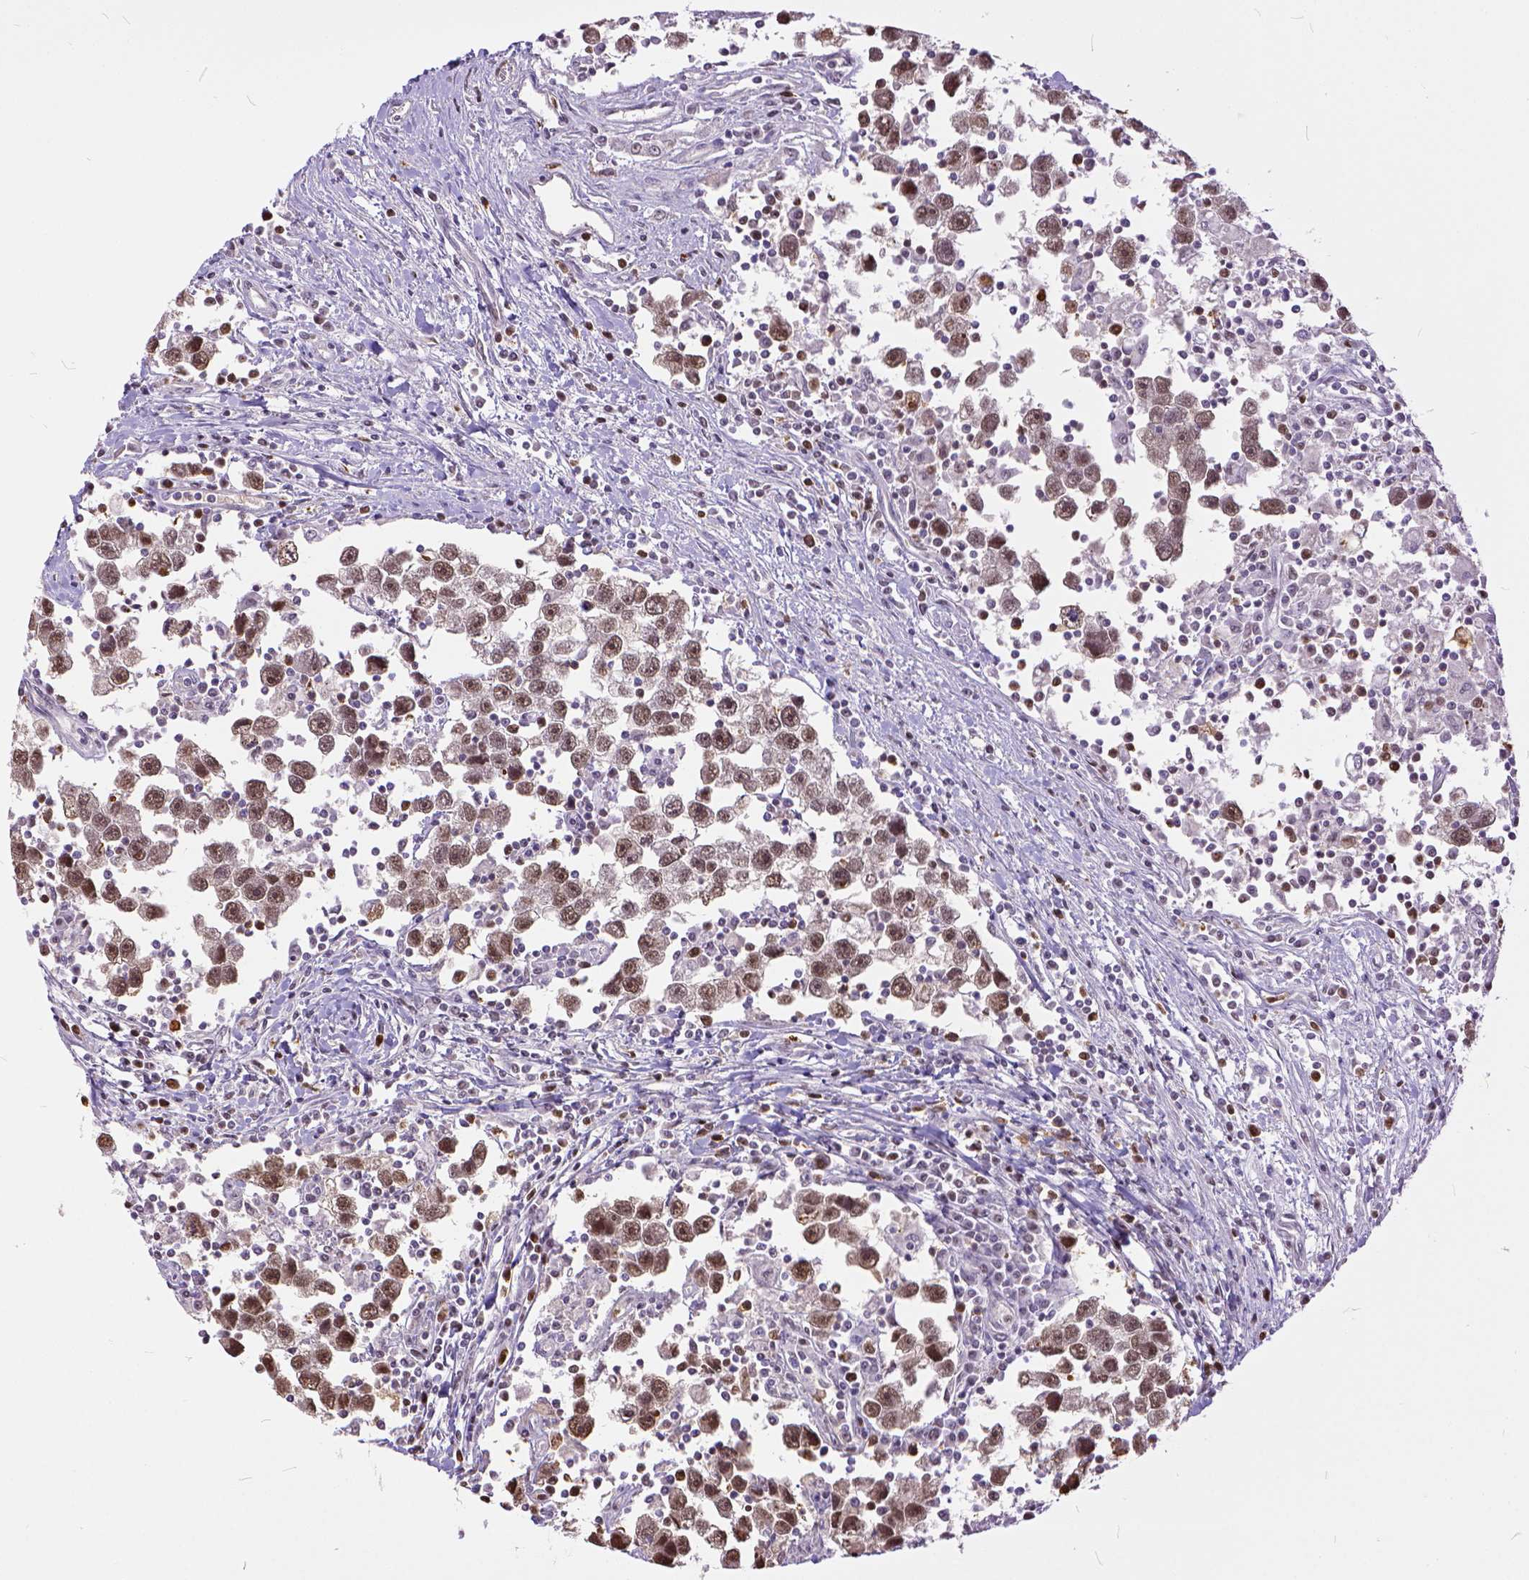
{"staining": {"intensity": "moderate", "quantity": ">75%", "location": "nuclear"}, "tissue": "testis cancer", "cell_type": "Tumor cells", "image_type": "cancer", "snomed": [{"axis": "morphology", "description": "Seminoma, NOS"}, {"axis": "topography", "description": "Testis"}], "caption": "A medium amount of moderate nuclear expression is appreciated in approximately >75% of tumor cells in testis cancer (seminoma) tissue.", "gene": "ERCC1", "patient": {"sex": "male", "age": 30}}